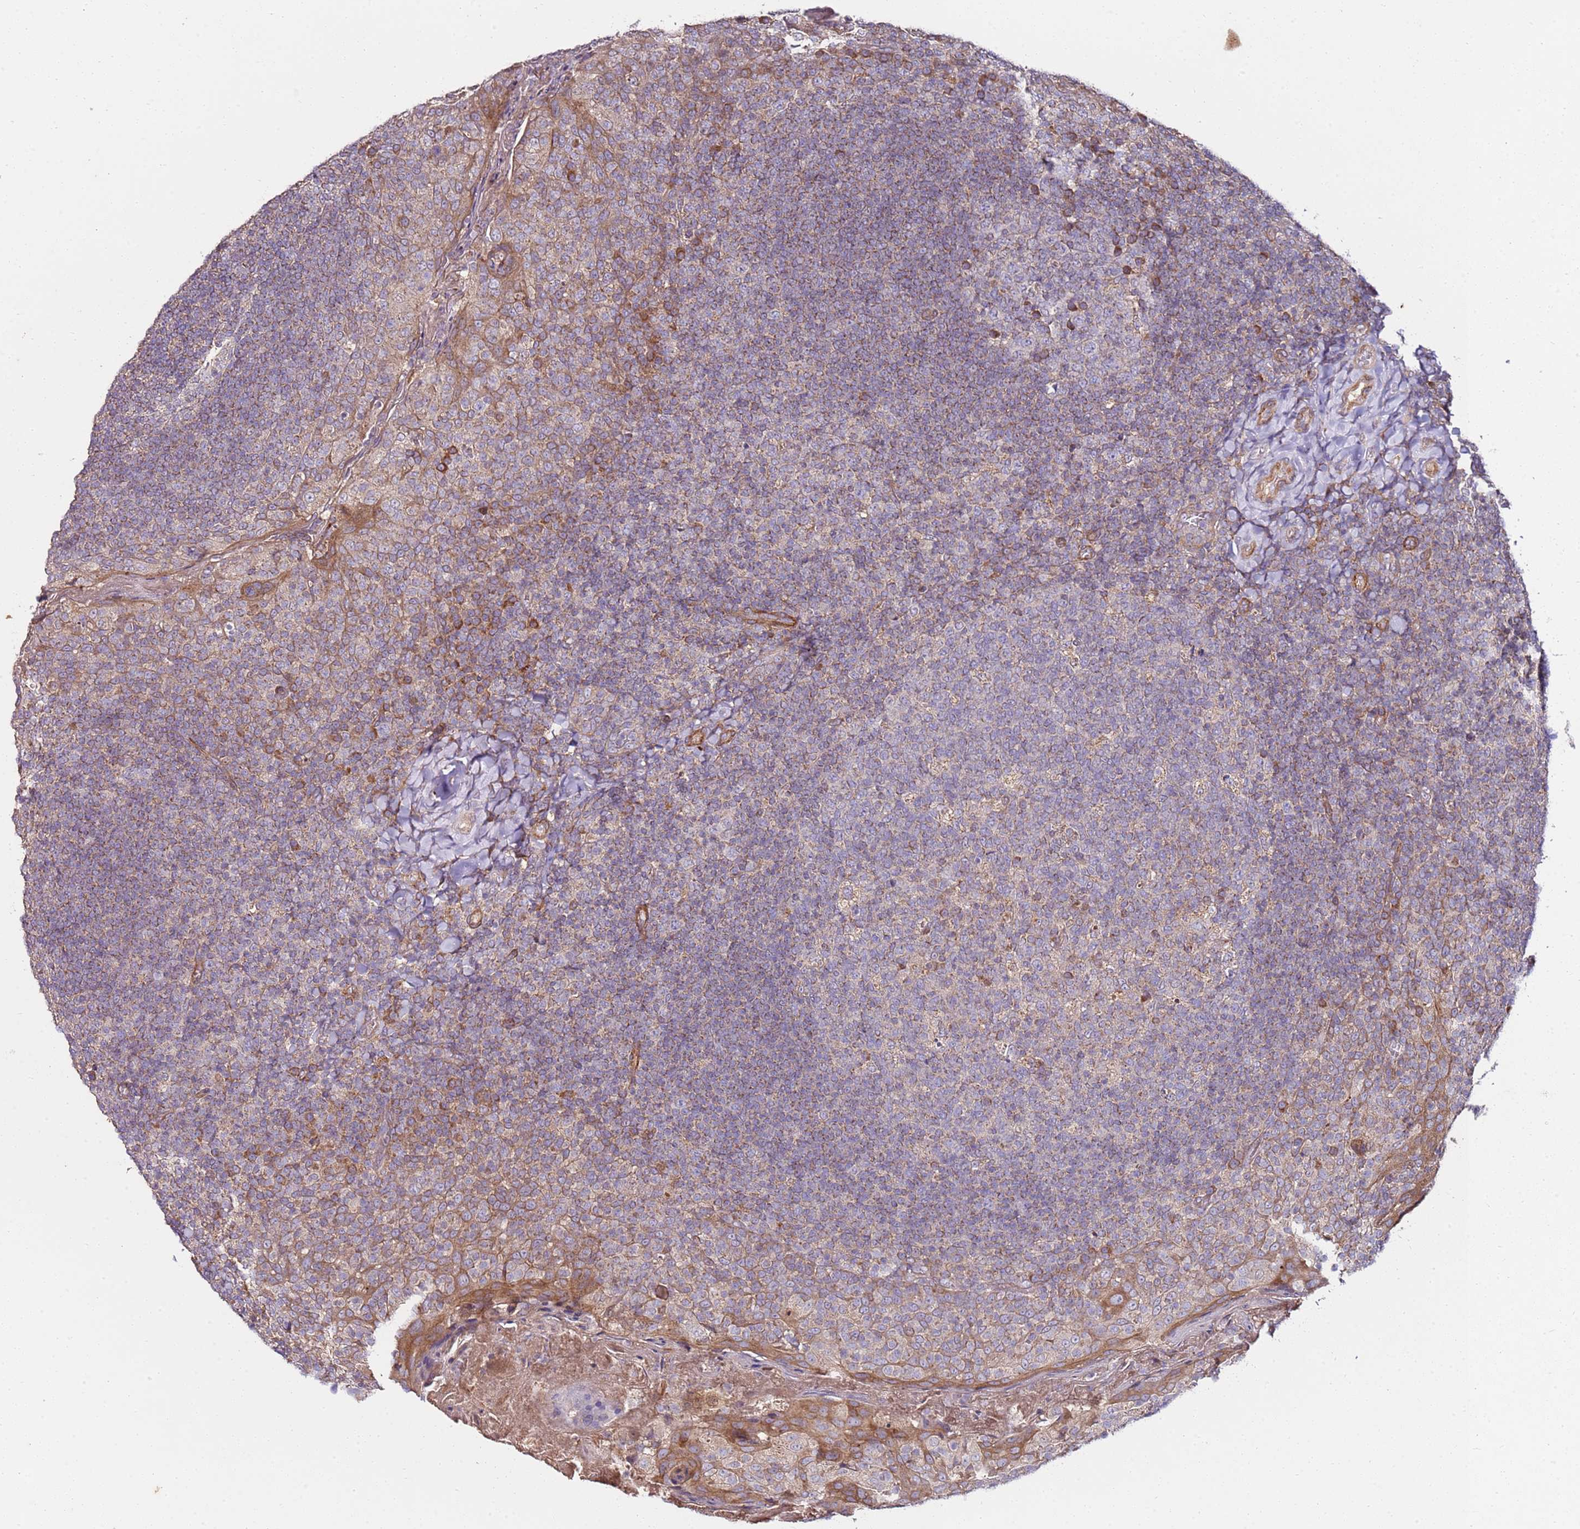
{"staining": {"intensity": "weak", "quantity": "<25%", "location": "cytoplasmic/membranous"}, "tissue": "tonsil", "cell_type": "Germinal center cells", "image_type": "normal", "snomed": [{"axis": "morphology", "description": "Normal tissue, NOS"}, {"axis": "topography", "description": "Tonsil"}], "caption": "High power microscopy image of an IHC photomicrograph of unremarkable tonsil, revealing no significant positivity in germinal center cells.", "gene": "KRTAP21", "patient": {"sex": "female", "age": 19}}